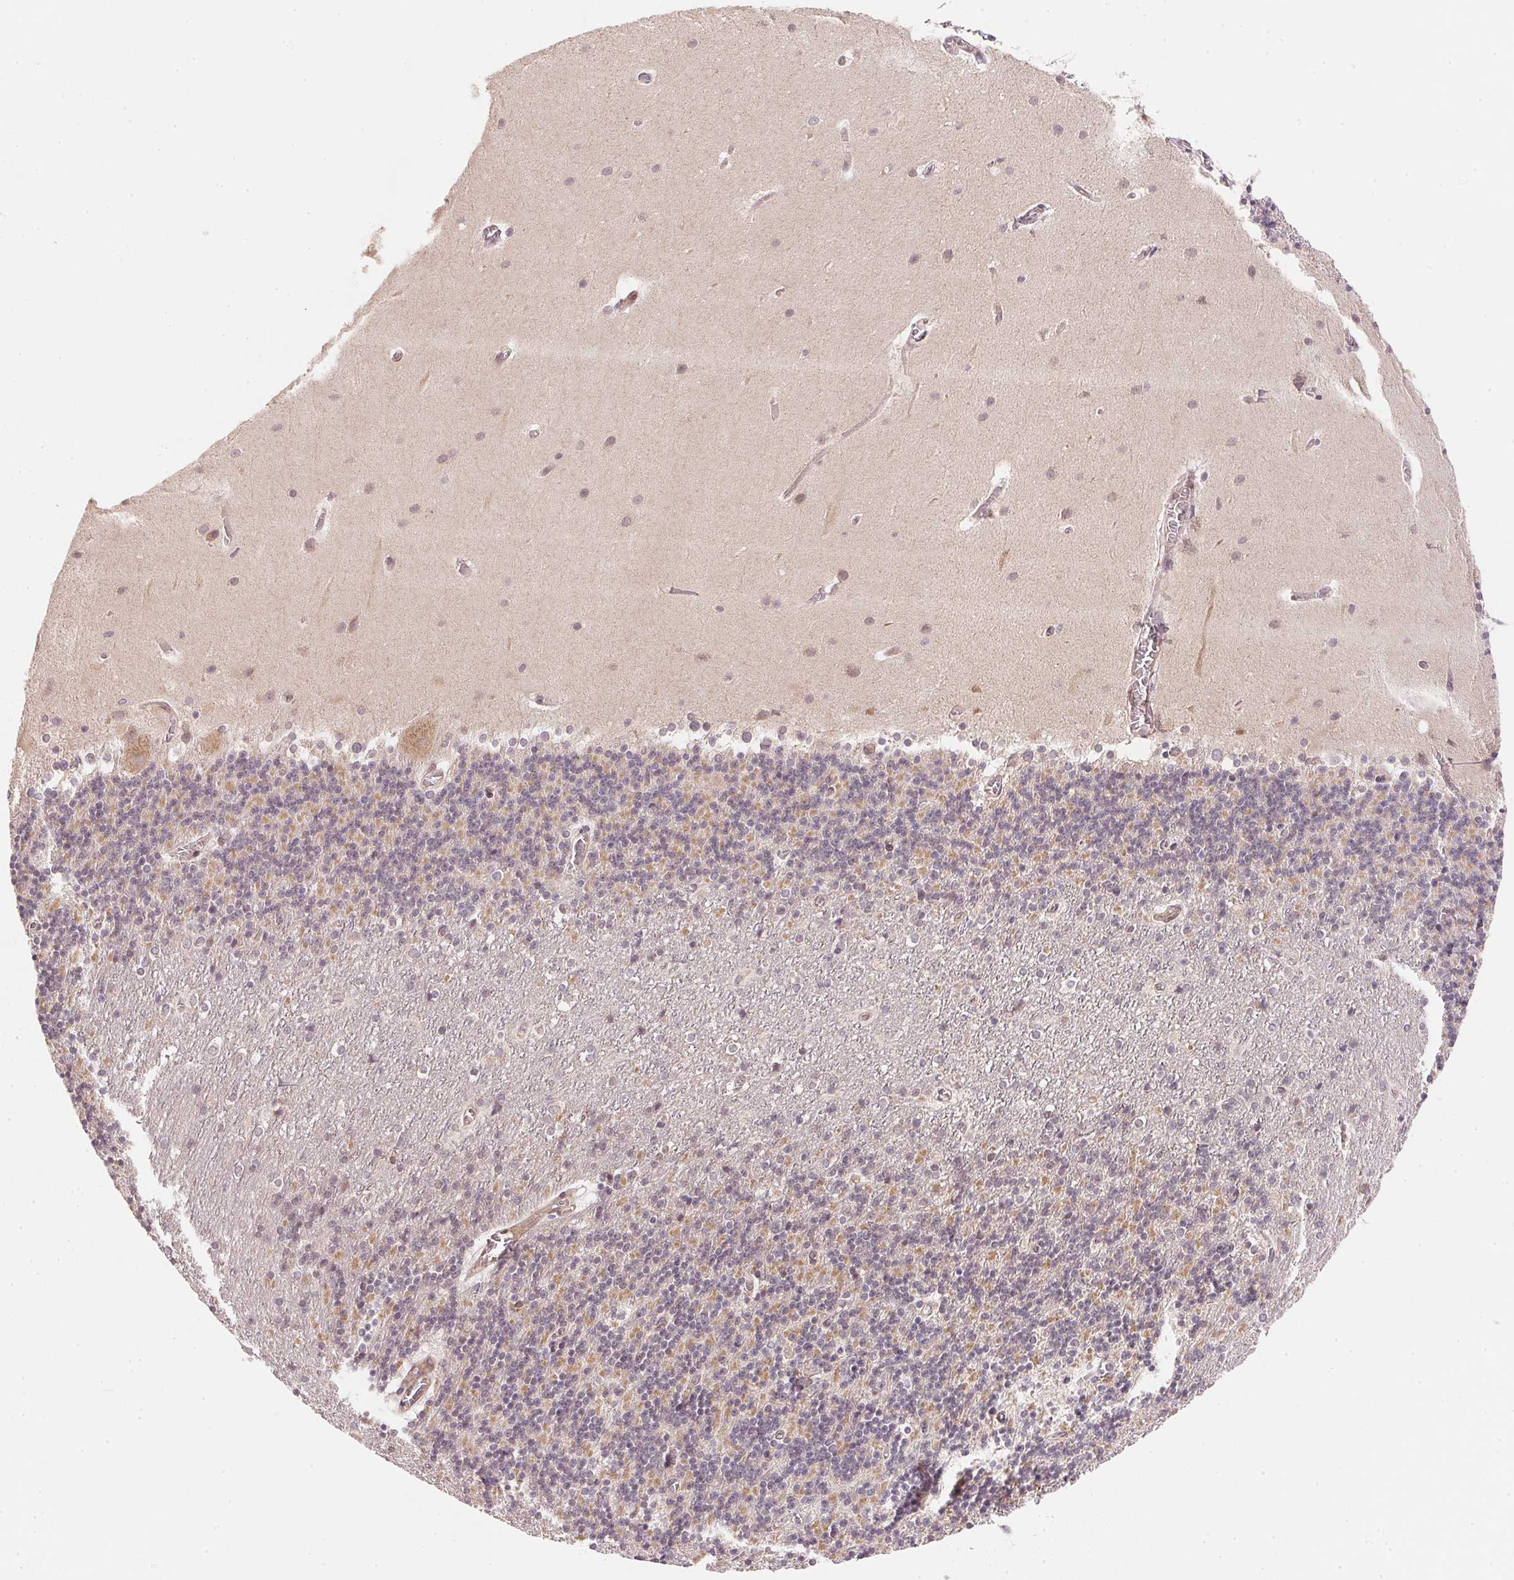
{"staining": {"intensity": "weak", "quantity": "25%-75%", "location": "cytoplasmic/membranous"}, "tissue": "cerebellum", "cell_type": "Cells in granular layer", "image_type": "normal", "snomed": [{"axis": "morphology", "description": "Normal tissue, NOS"}, {"axis": "topography", "description": "Cerebellum"}], "caption": "DAB immunohistochemical staining of normal human cerebellum reveals weak cytoplasmic/membranous protein positivity in about 25%-75% of cells in granular layer.", "gene": "EI24", "patient": {"sex": "male", "age": 70}}